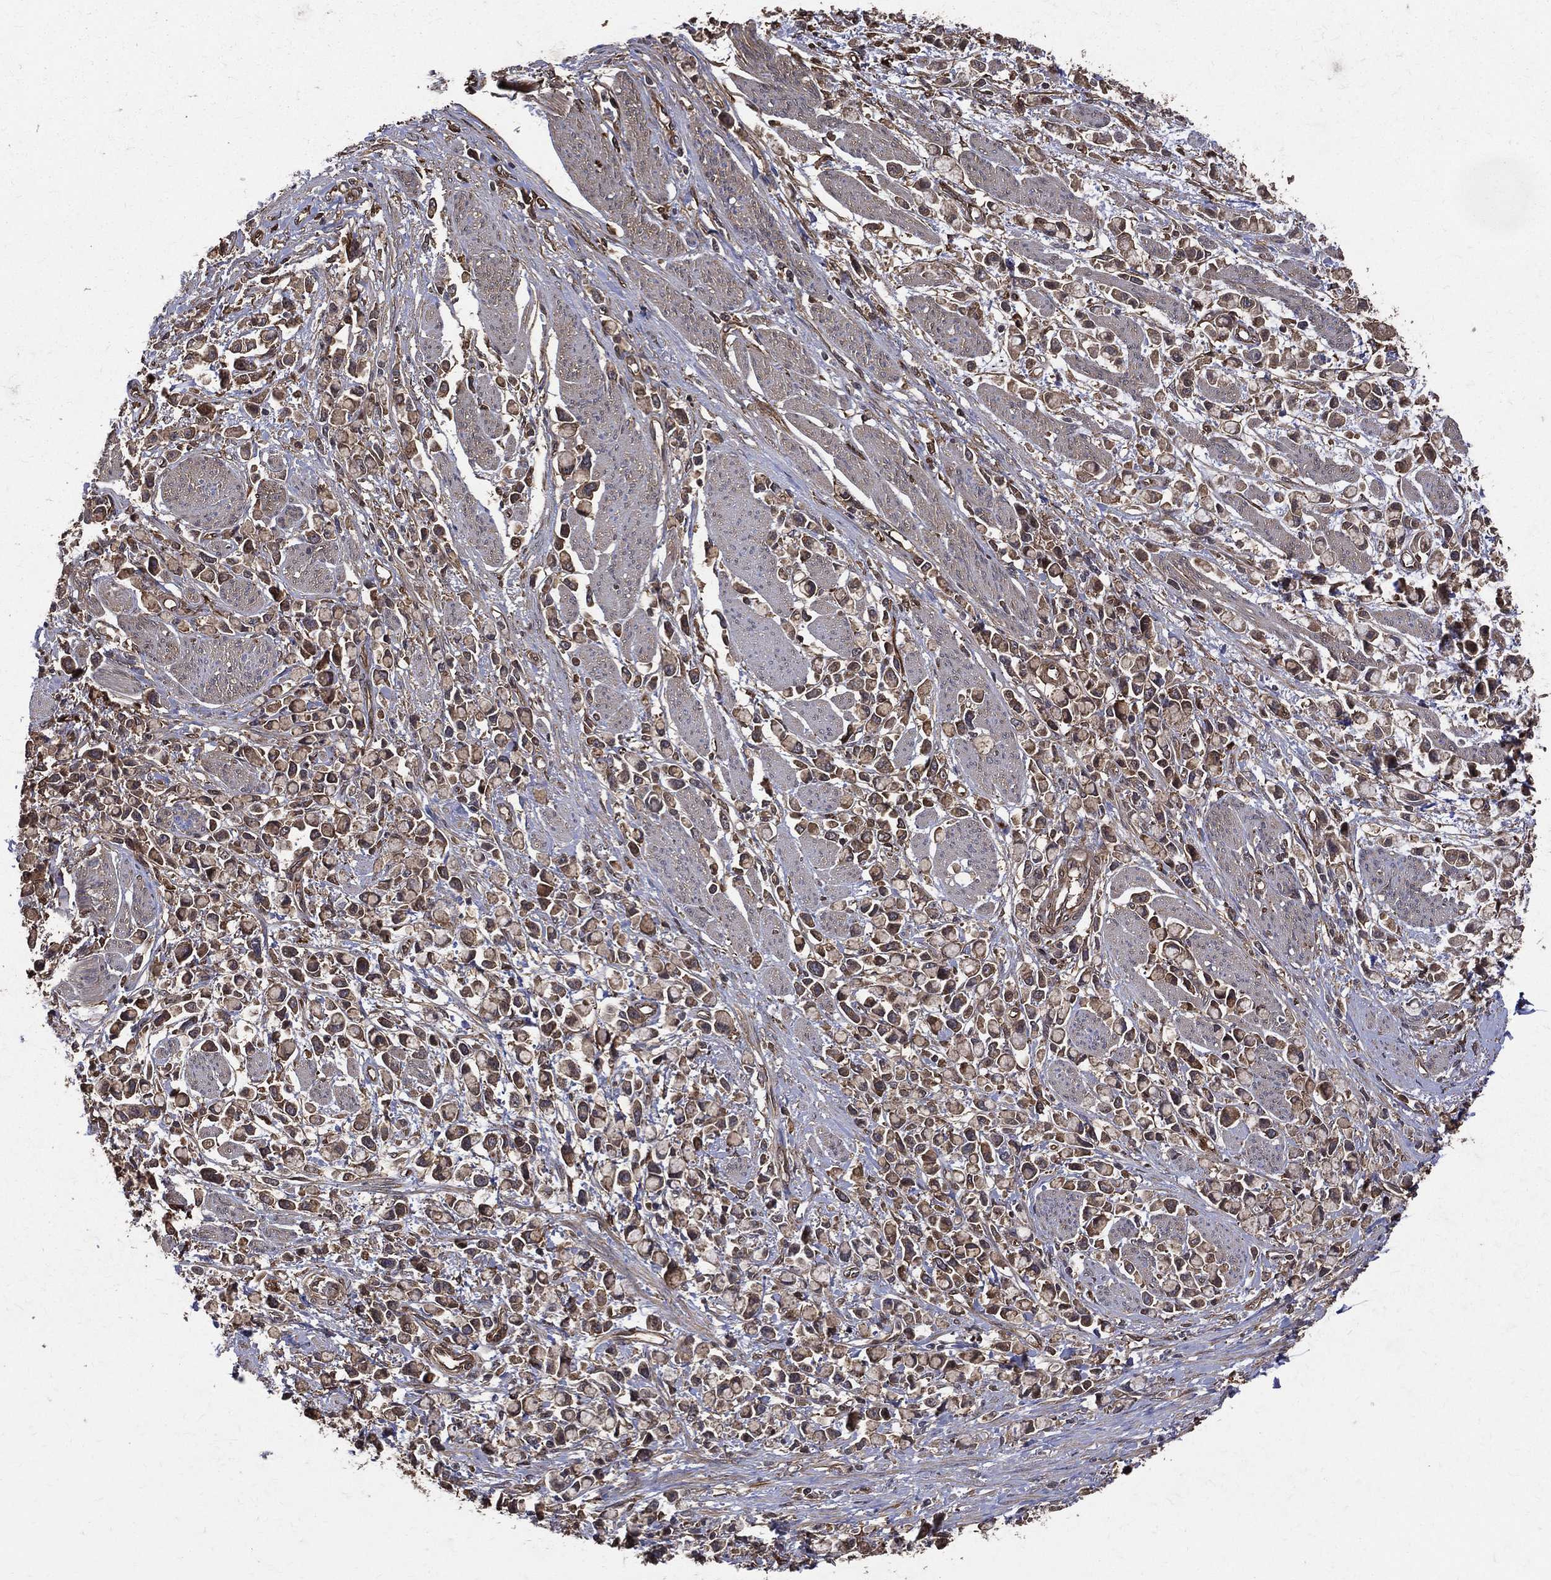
{"staining": {"intensity": "moderate", "quantity": "25%-75%", "location": "cytoplasmic/membranous"}, "tissue": "stomach cancer", "cell_type": "Tumor cells", "image_type": "cancer", "snomed": [{"axis": "morphology", "description": "Adenocarcinoma, NOS"}, {"axis": "topography", "description": "Stomach"}], "caption": "Immunohistochemical staining of human stomach cancer (adenocarcinoma) demonstrates medium levels of moderate cytoplasmic/membranous protein positivity in about 25%-75% of tumor cells.", "gene": "DPYSL2", "patient": {"sex": "female", "age": 81}}